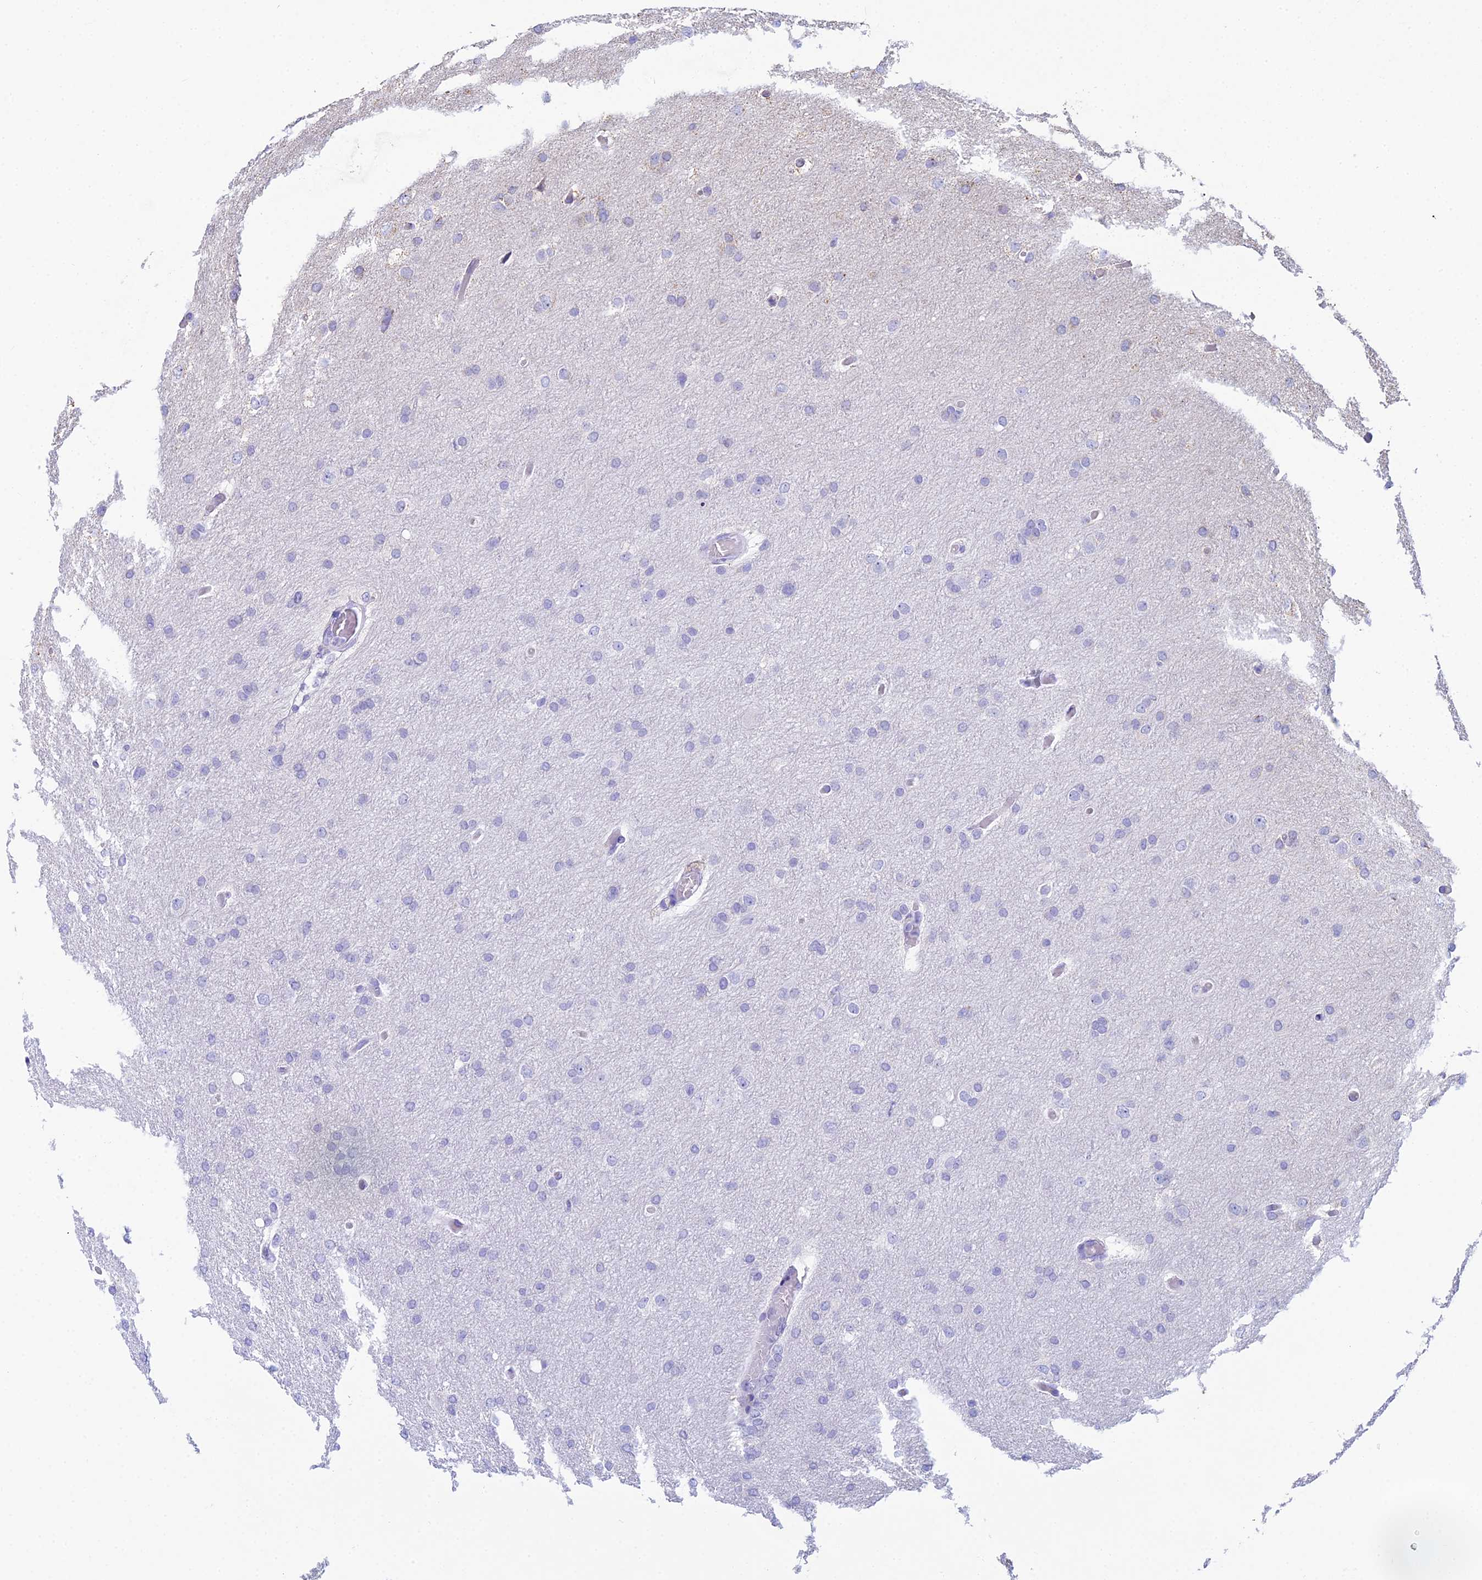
{"staining": {"intensity": "weak", "quantity": "<25%", "location": "cytoplasmic/membranous"}, "tissue": "glioma", "cell_type": "Tumor cells", "image_type": "cancer", "snomed": [{"axis": "morphology", "description": "Glioma, malignant, High grade"}, {"axis": "topography", "description": "Cerebral cortex"}], "caption": "The immunohistochemistry (IHC) image has no significant positivity in tumor cells of glioma tissue.", "gene": "OR2W3", "patient": {"sex": "female", "age": 36}}